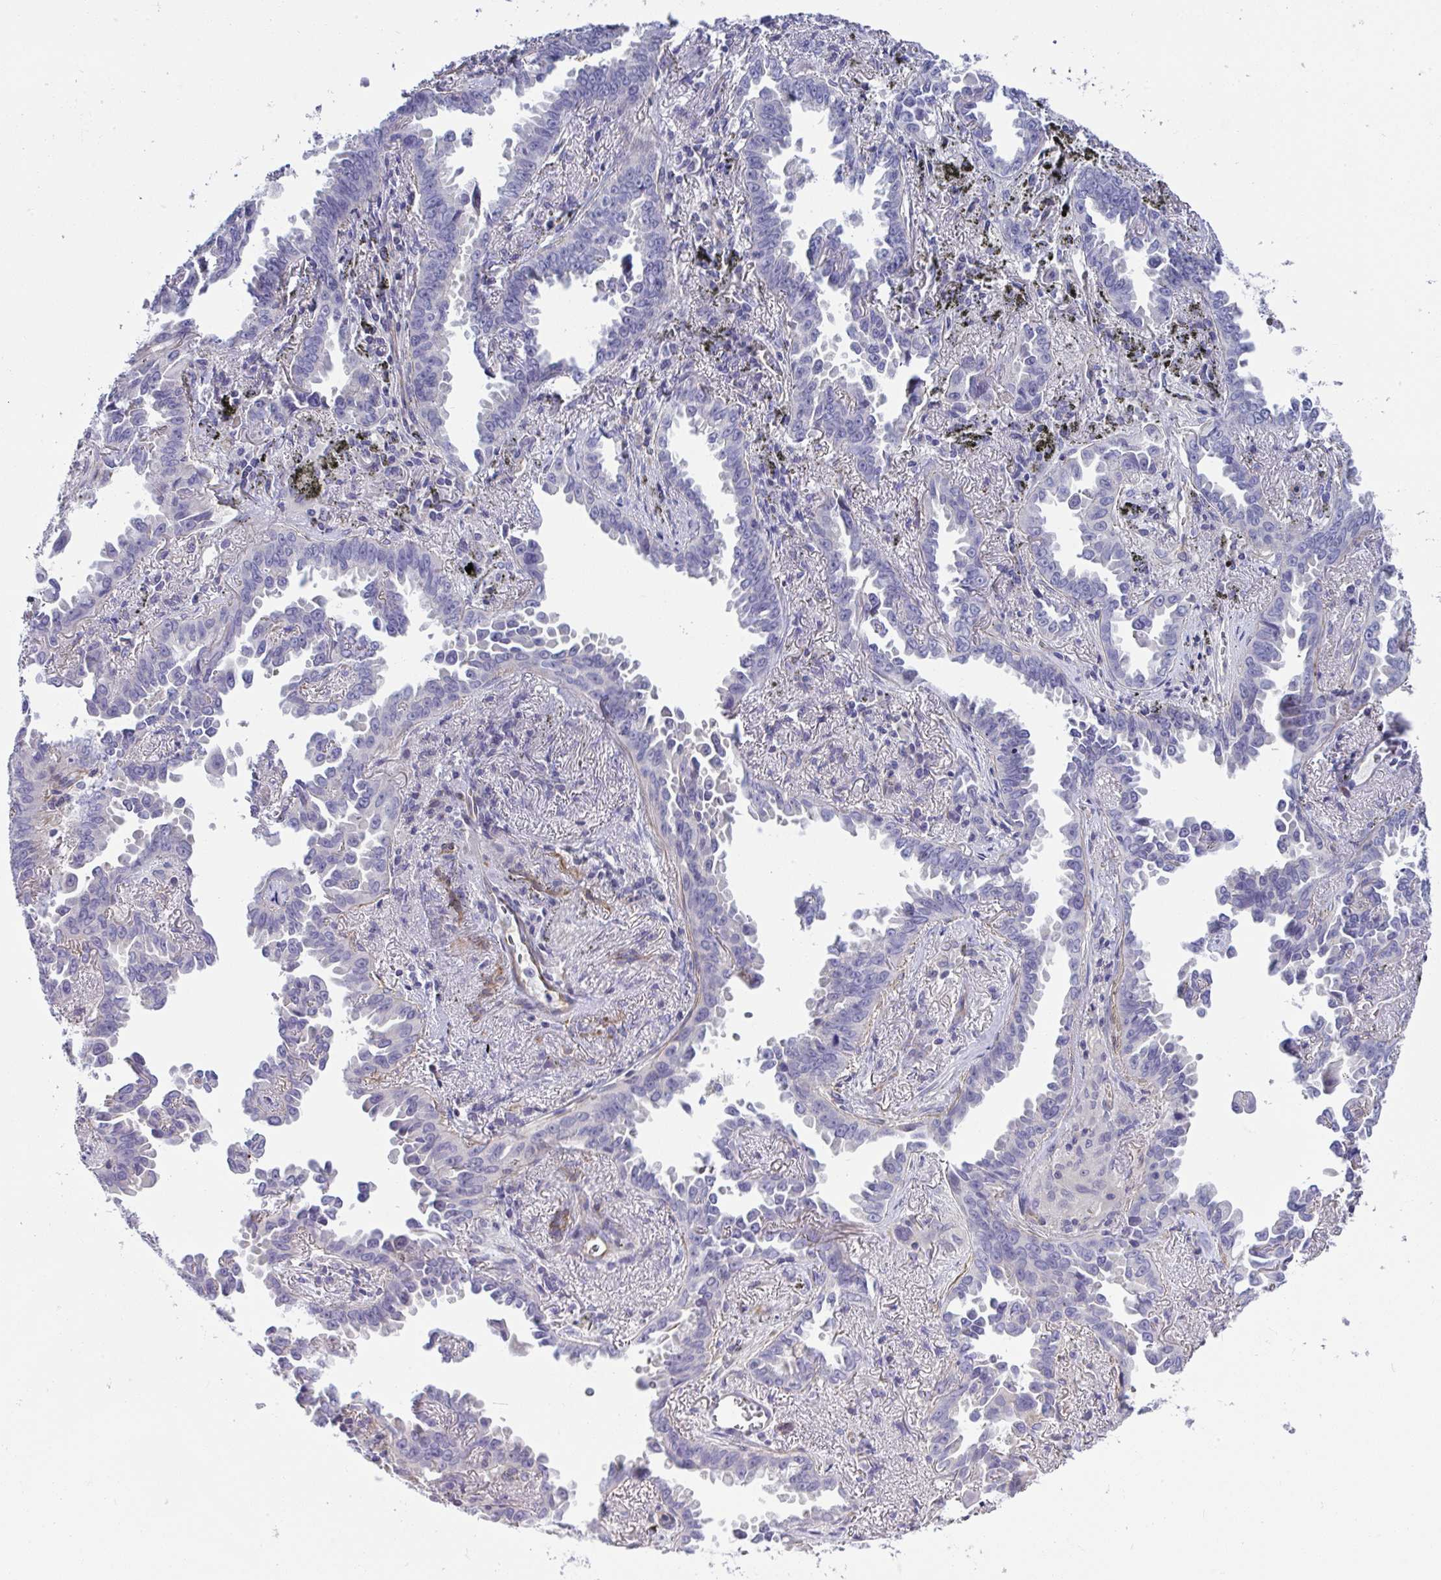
{"staining": {"intensity": "negative", "quantity": "none", "location": "none"}, "tissue": "lung cancer", "cell_type": "Tumor cells", "image_type": "cancer", "snomed": [{"axis": "morphology", "description": "Adenocarcinoma, NOS"}, {"axis": "topography", "description": "Lung"}], "caption": "This is a photomicrograph of immunohistochemistry staining of lung adenocarcinoma, which shows no expression in tumor cells.", "gene": "MYL12A", "patient": {"sex": "male", "age": 68}}